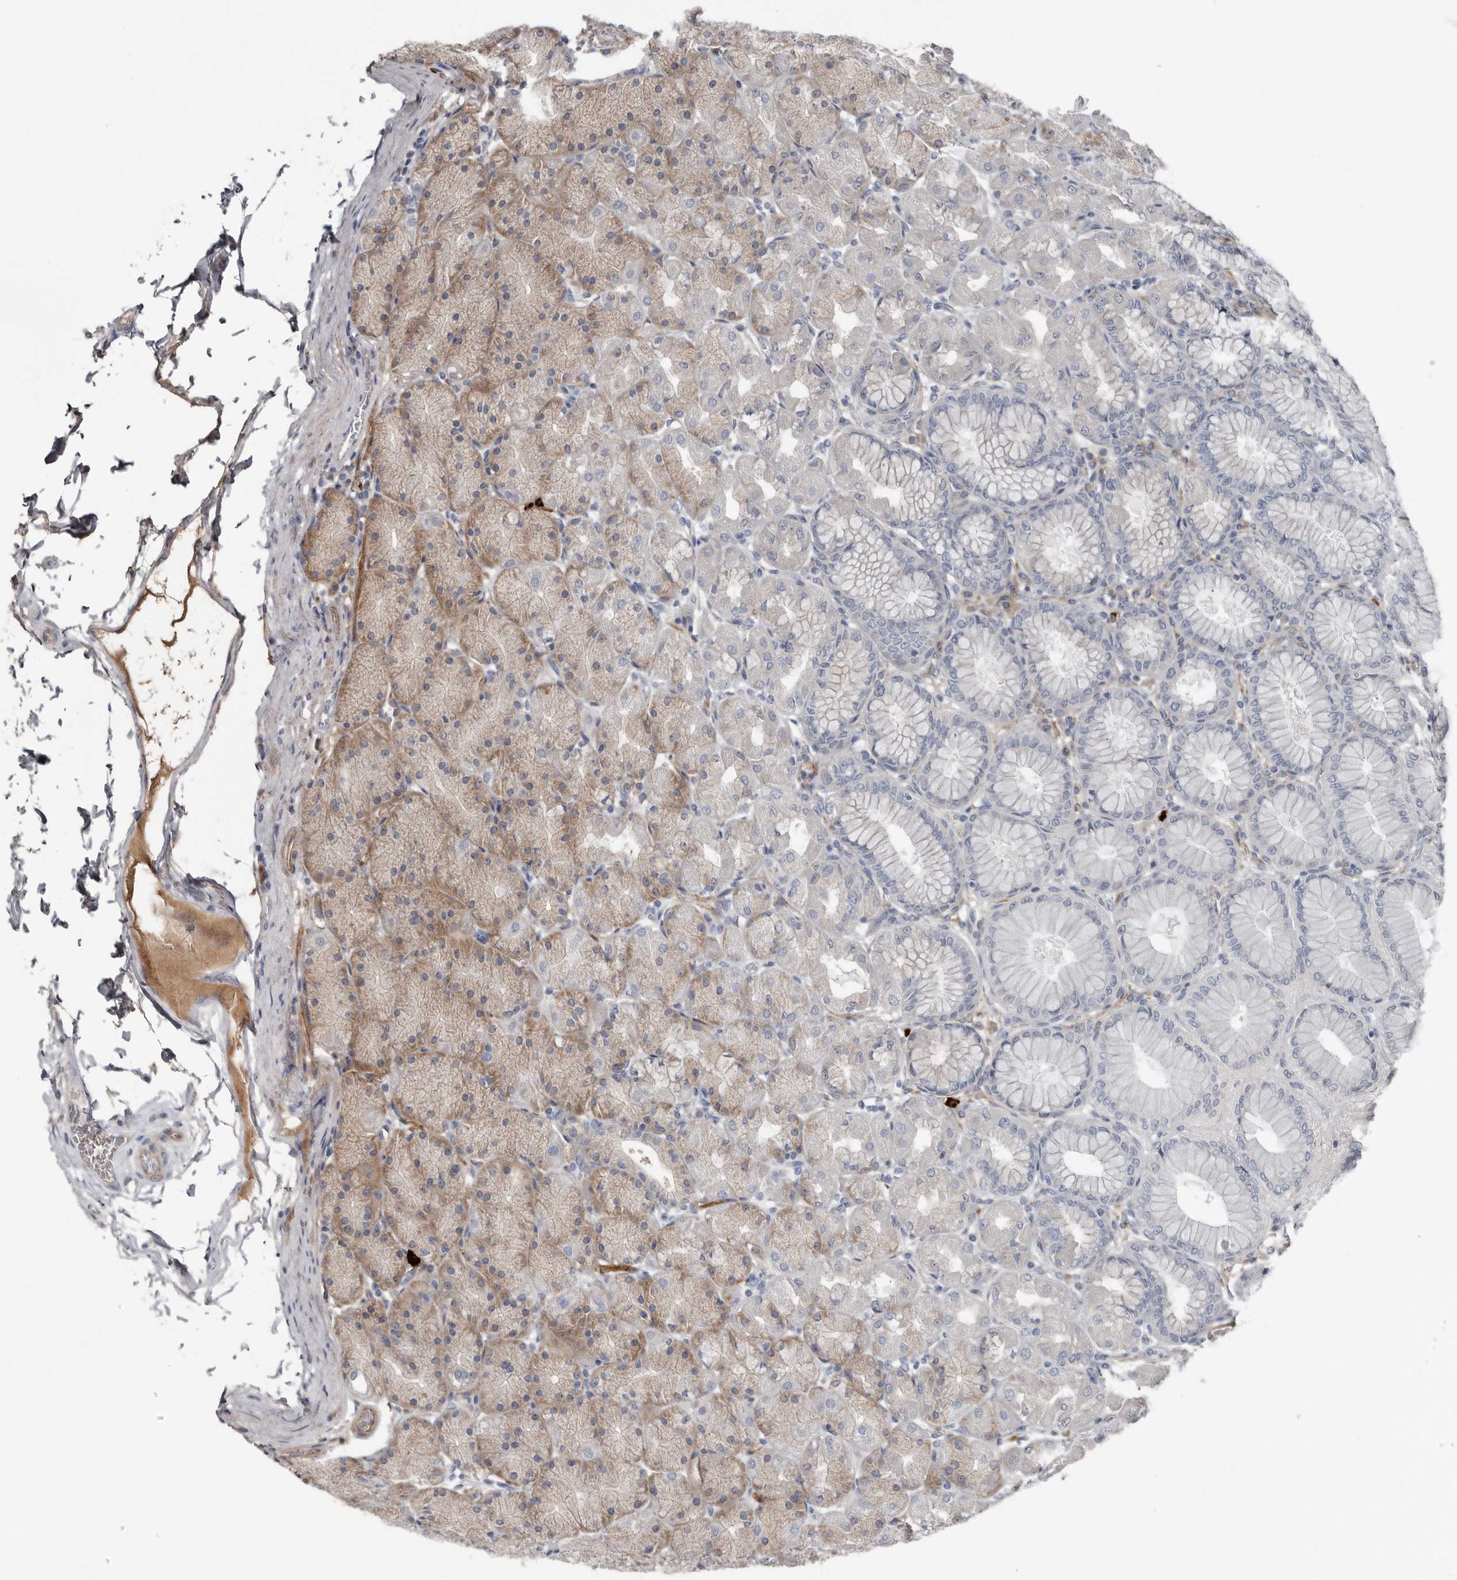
{"staining": {"intensity": "weak", "quantity": "25%-75%", "location": "cytoplasmic/membranous"}, "tissue": "stomach", "cell_type": "Glandular cells", "image_type": "normal", "snomed": [{"axis": "morphology", "description": "Normal tissue, NOS"}, {"axis": "topography", "description": "Stomach, upper"}], "caption": "A brown stain shows weak cytoplasmic/membranous staining of a protein in glandular cells of normal human stomach.", "gene": "ZNF114", "patient": {"sex": "female", "age": 56}}